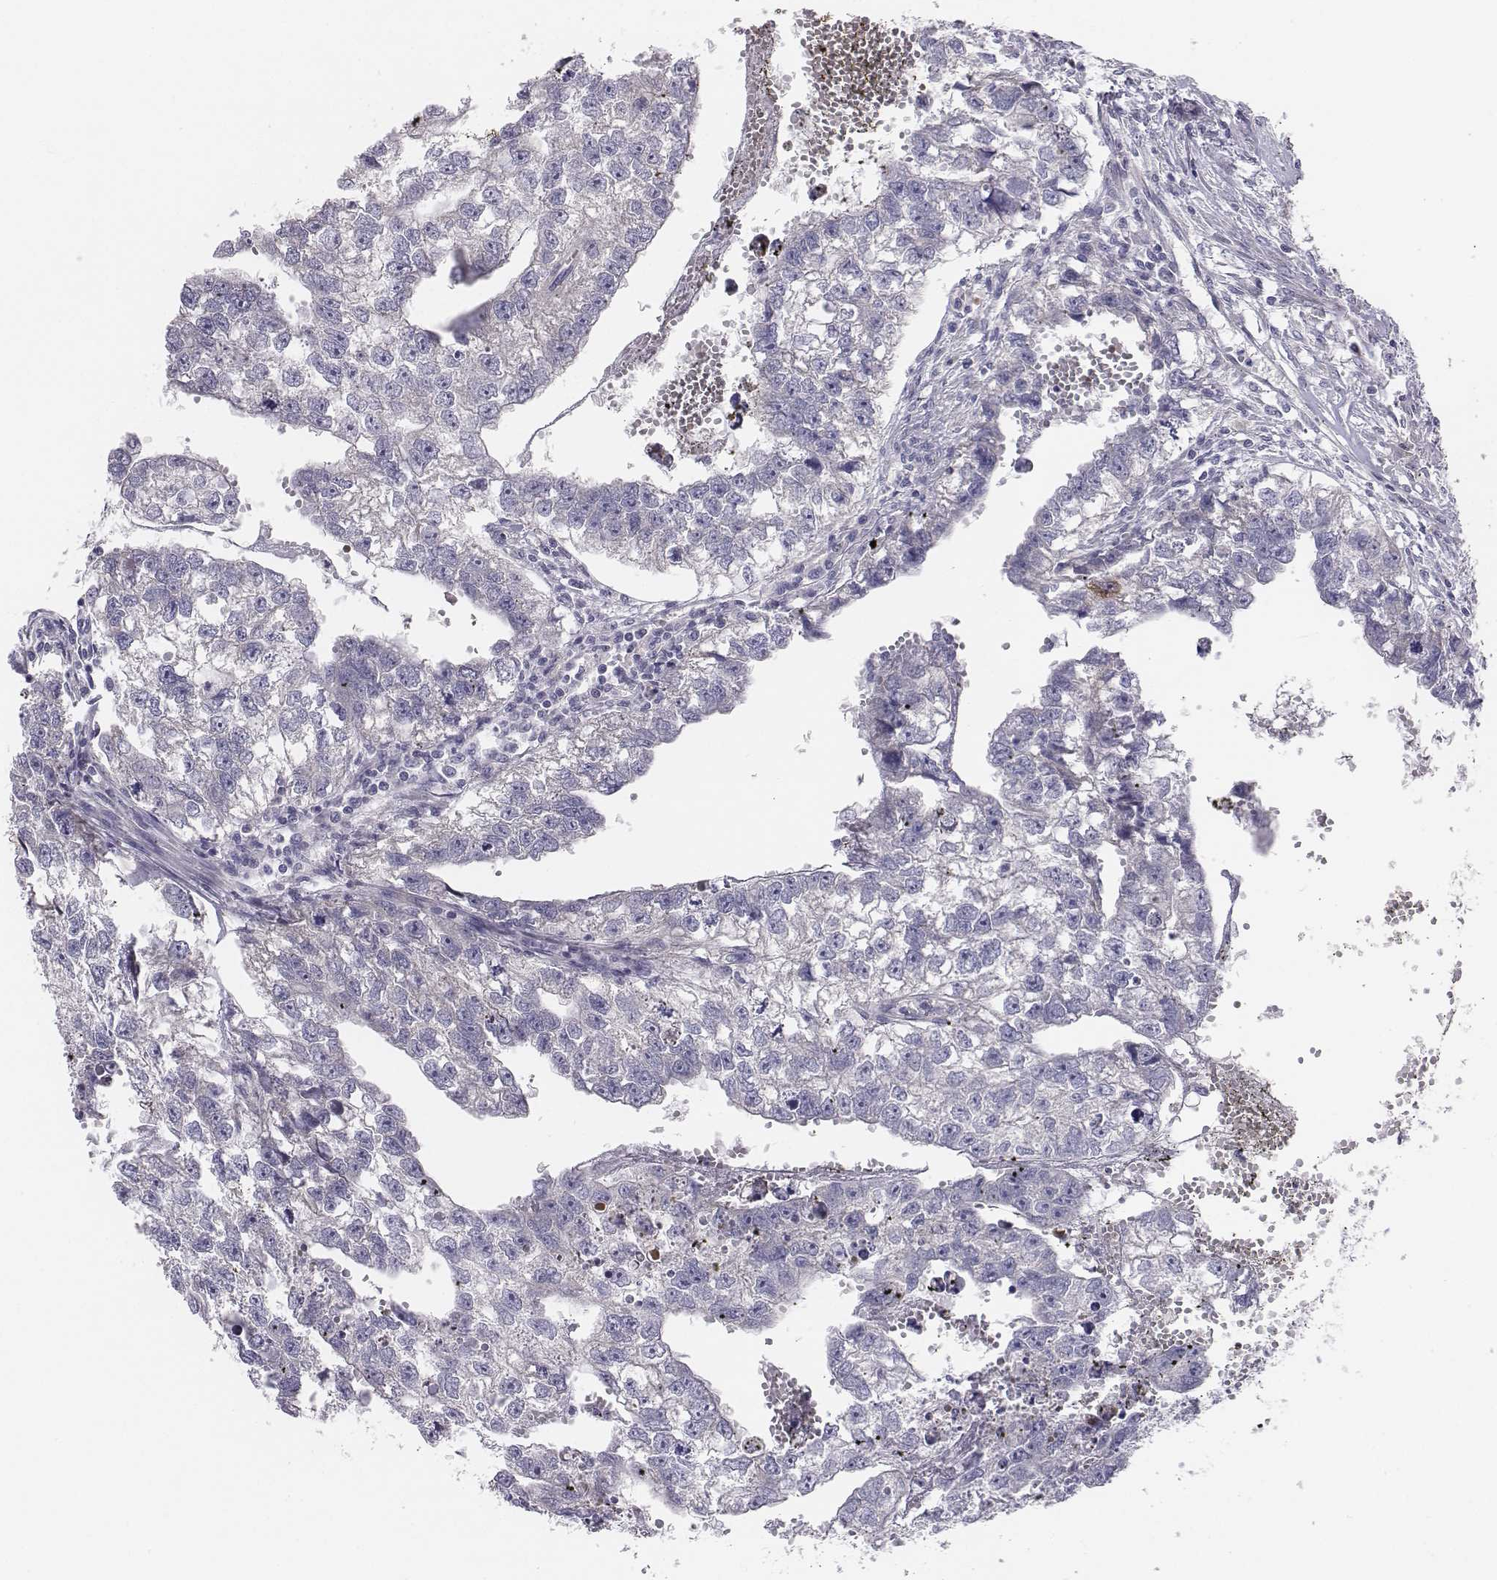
{"staining": {"intensity": "negative", "quantity": "none", "location": "none"}, "tissue": "testis cancer", "cell_type": "Tumor cells", "image_type": "cancer", "snomed": [{"axis": "morphology", "description": "Carcinoma, Embryonal, NOS"}, {"axis": "morphology", "description": "Teratoma, malignant, NOS"}, {"axis": "topography", "description": "Testis"}], "caption": "This is a histopathology image of IHC staining of testis embryonal carcinoma, which shows no positivity in tumor cells. Nuclei are stained in blue.", "gene": "CHST14", "patient": {"sex": "male", "age": 44}}